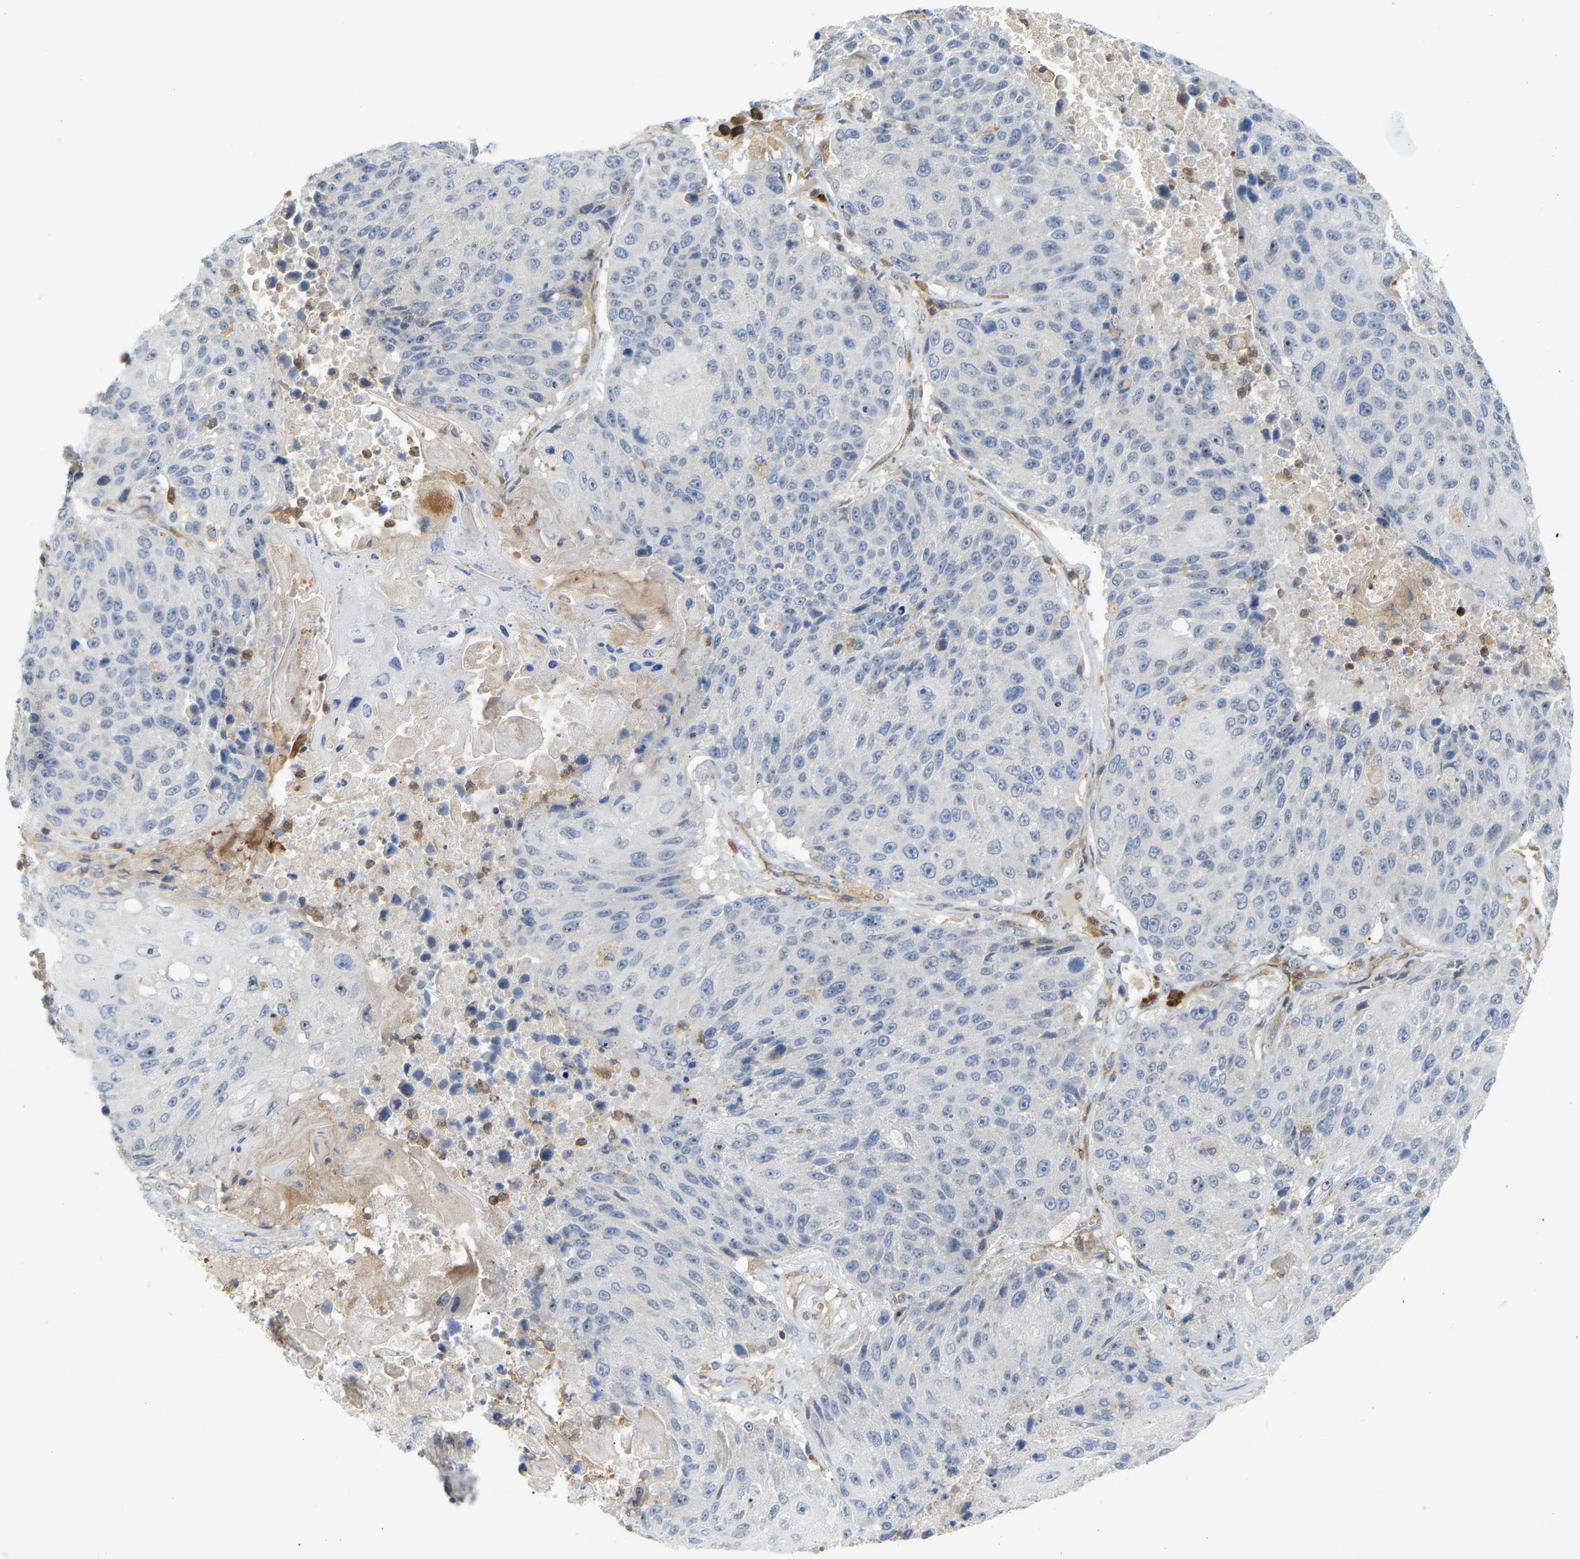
{"staining": {"intensity": "negative", "quantity": "none", "location": "none"}, "tissue": "lung cancer", "cell_type": "Tumor cells", "image_type": "cancer", "snomed": [{"axis": "morphology", "description": "Squamous cell carcinoma, NOS"}, {"axis": "topography", "description": "Lung"}], "caption": "IHC of human squamous cell carcinoma (lung) demonstrates no staining in tumor cells.", "gene": "PLCG2", "patient": {"sex": "male", "age": 61}}